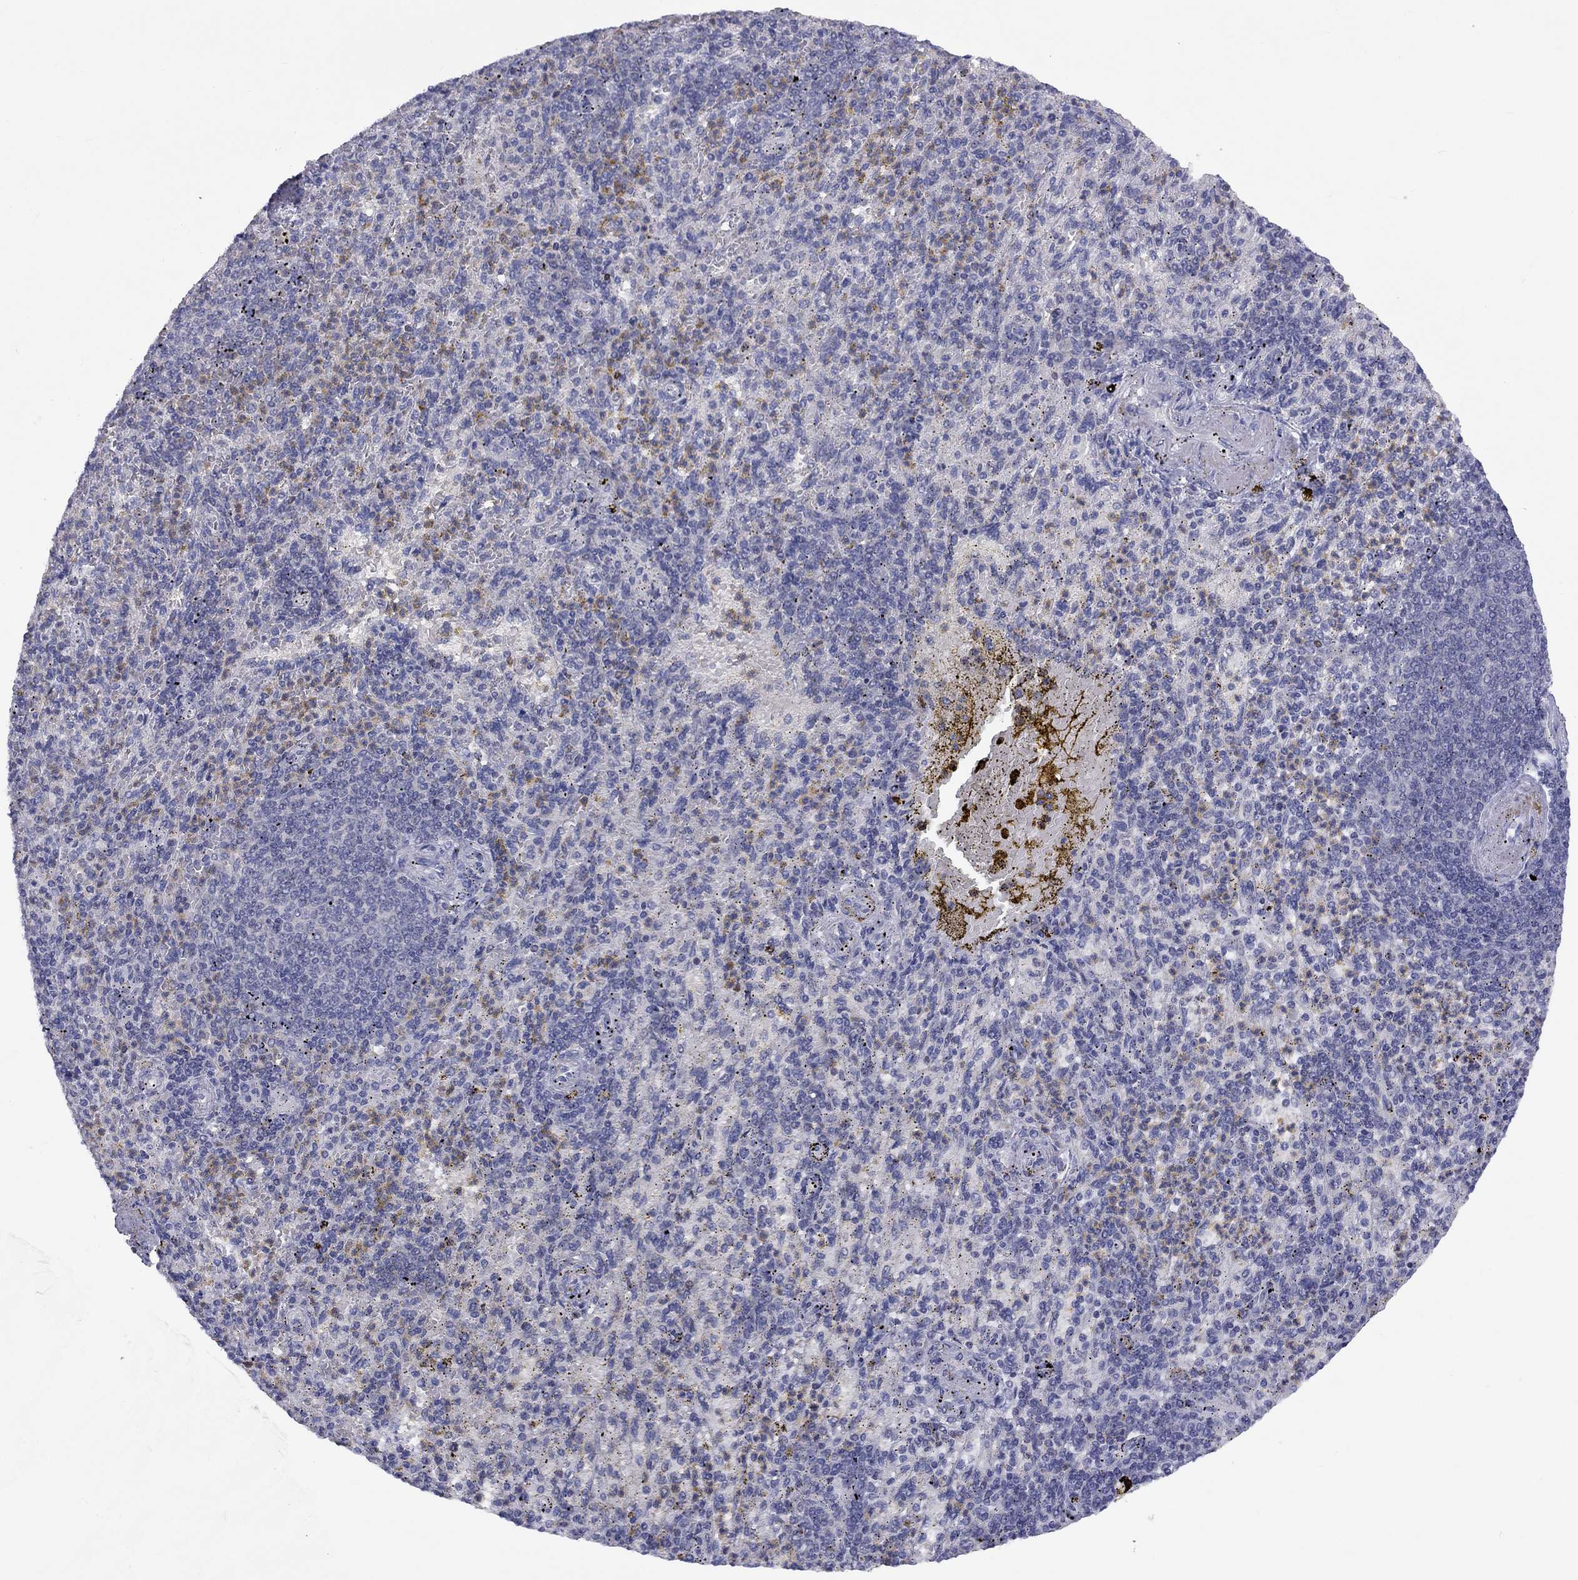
{"staining": {"intensity": "negative", "quantity": "none", "location": "none"}, "tissue": "spleen", "cell_type": "Cells in red pulp", "image_type": "normal", "snomed": [{"axis": "morphology", "description": "Normal tissue, NOS"}, {"axis": "topography", "description": "Spleen"}], "caption": "Histopathology image shows no protein positivity in cells in red pulp of unremarkable spleen.", "gene": "CACNA1A", "patient": {"sex": "female", "age": 74}}